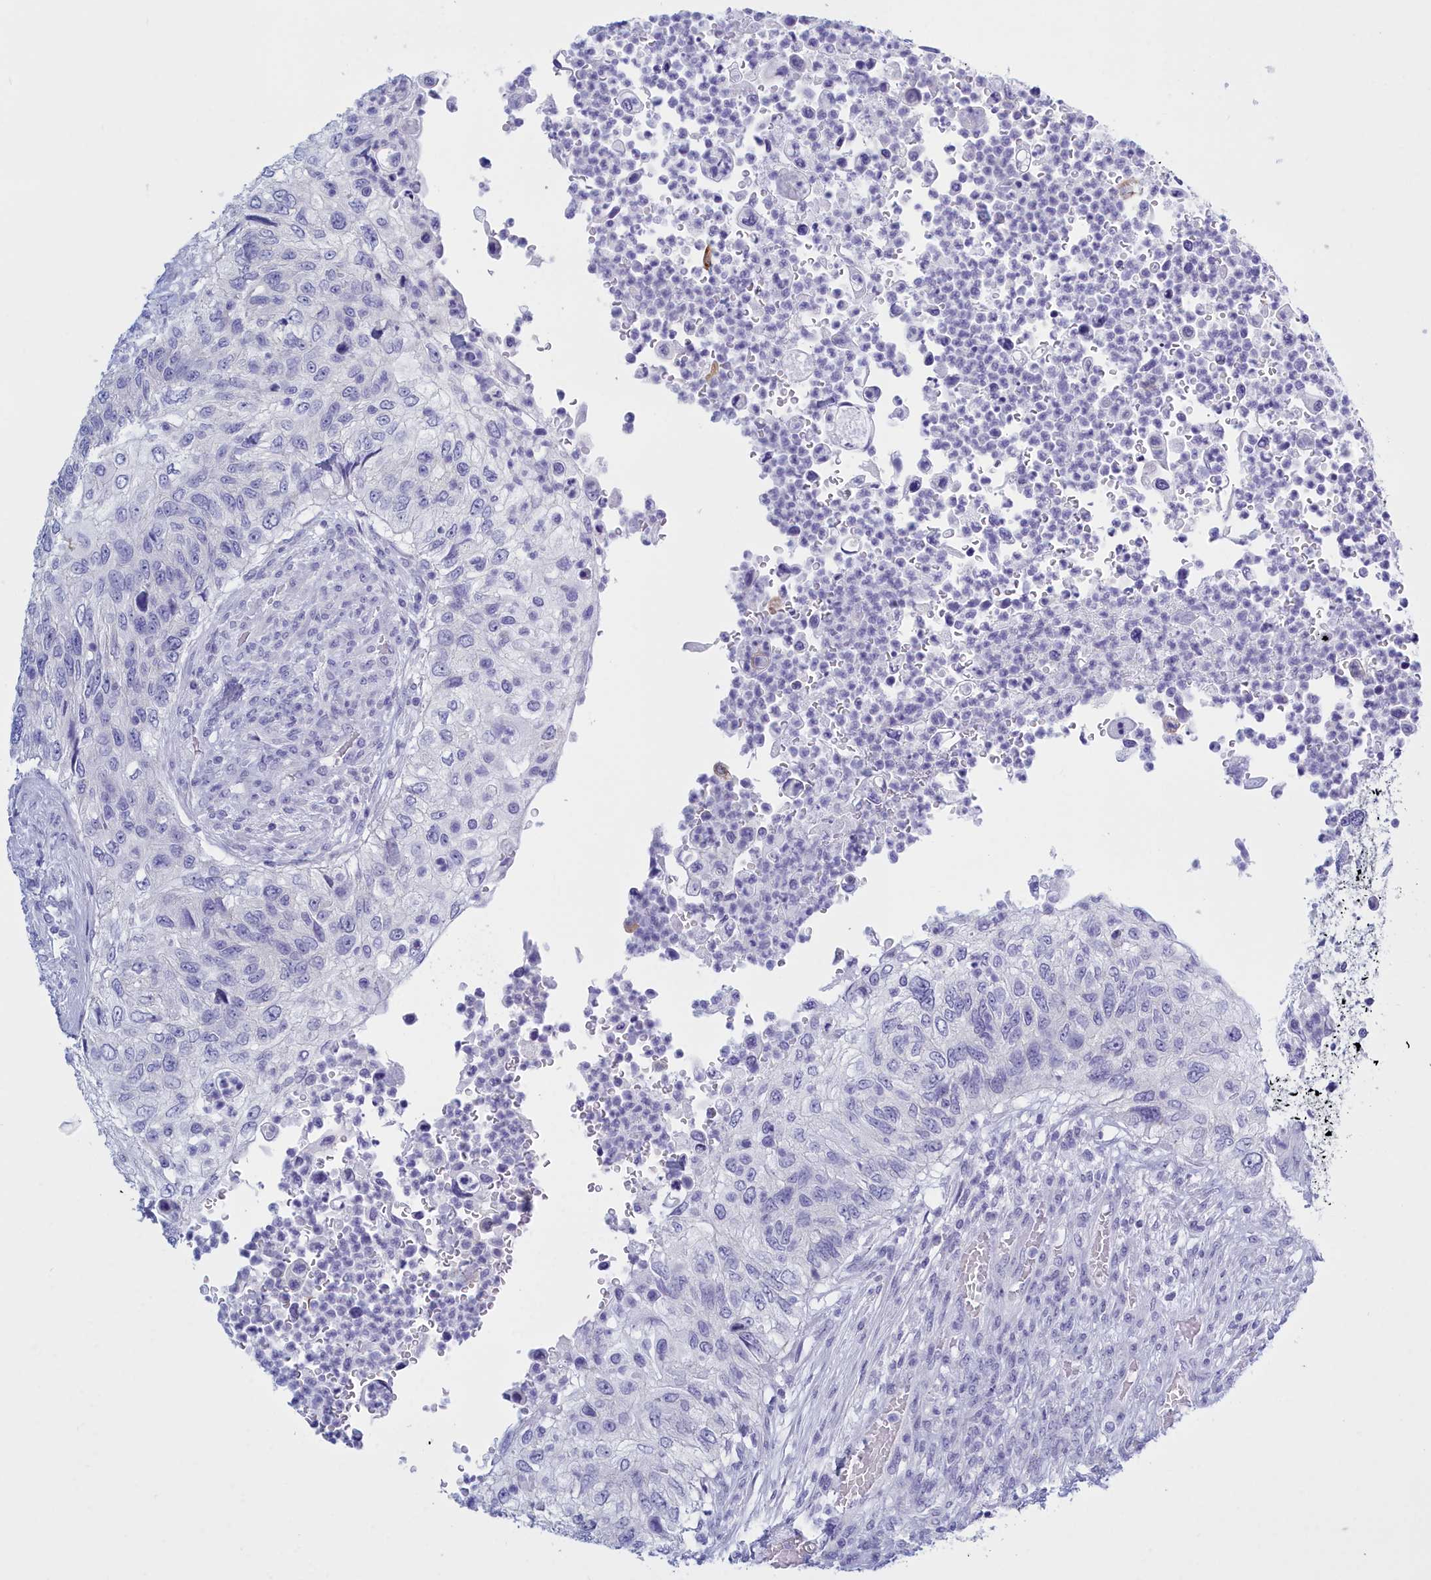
{"staining": {"intensity": "negative", "quantity": "none", "location": "none"}, "tissue": "urothelial cancer", "cell_type": "Tumor cells", "image_type": "cancer", "snomed": [{"axis": "morphology", "description": "Urothelial carcinoma, High grade"}, {"axis": "topography", "description": "Urinary bladder"}], "caption": "This is an immunohistochemistry photomicrograph of urothelial carcinoma (high-grade). There is no expression in tumor cells.", "gene": "TMEM97", "patient": {"sex": "female", "age": 60}}